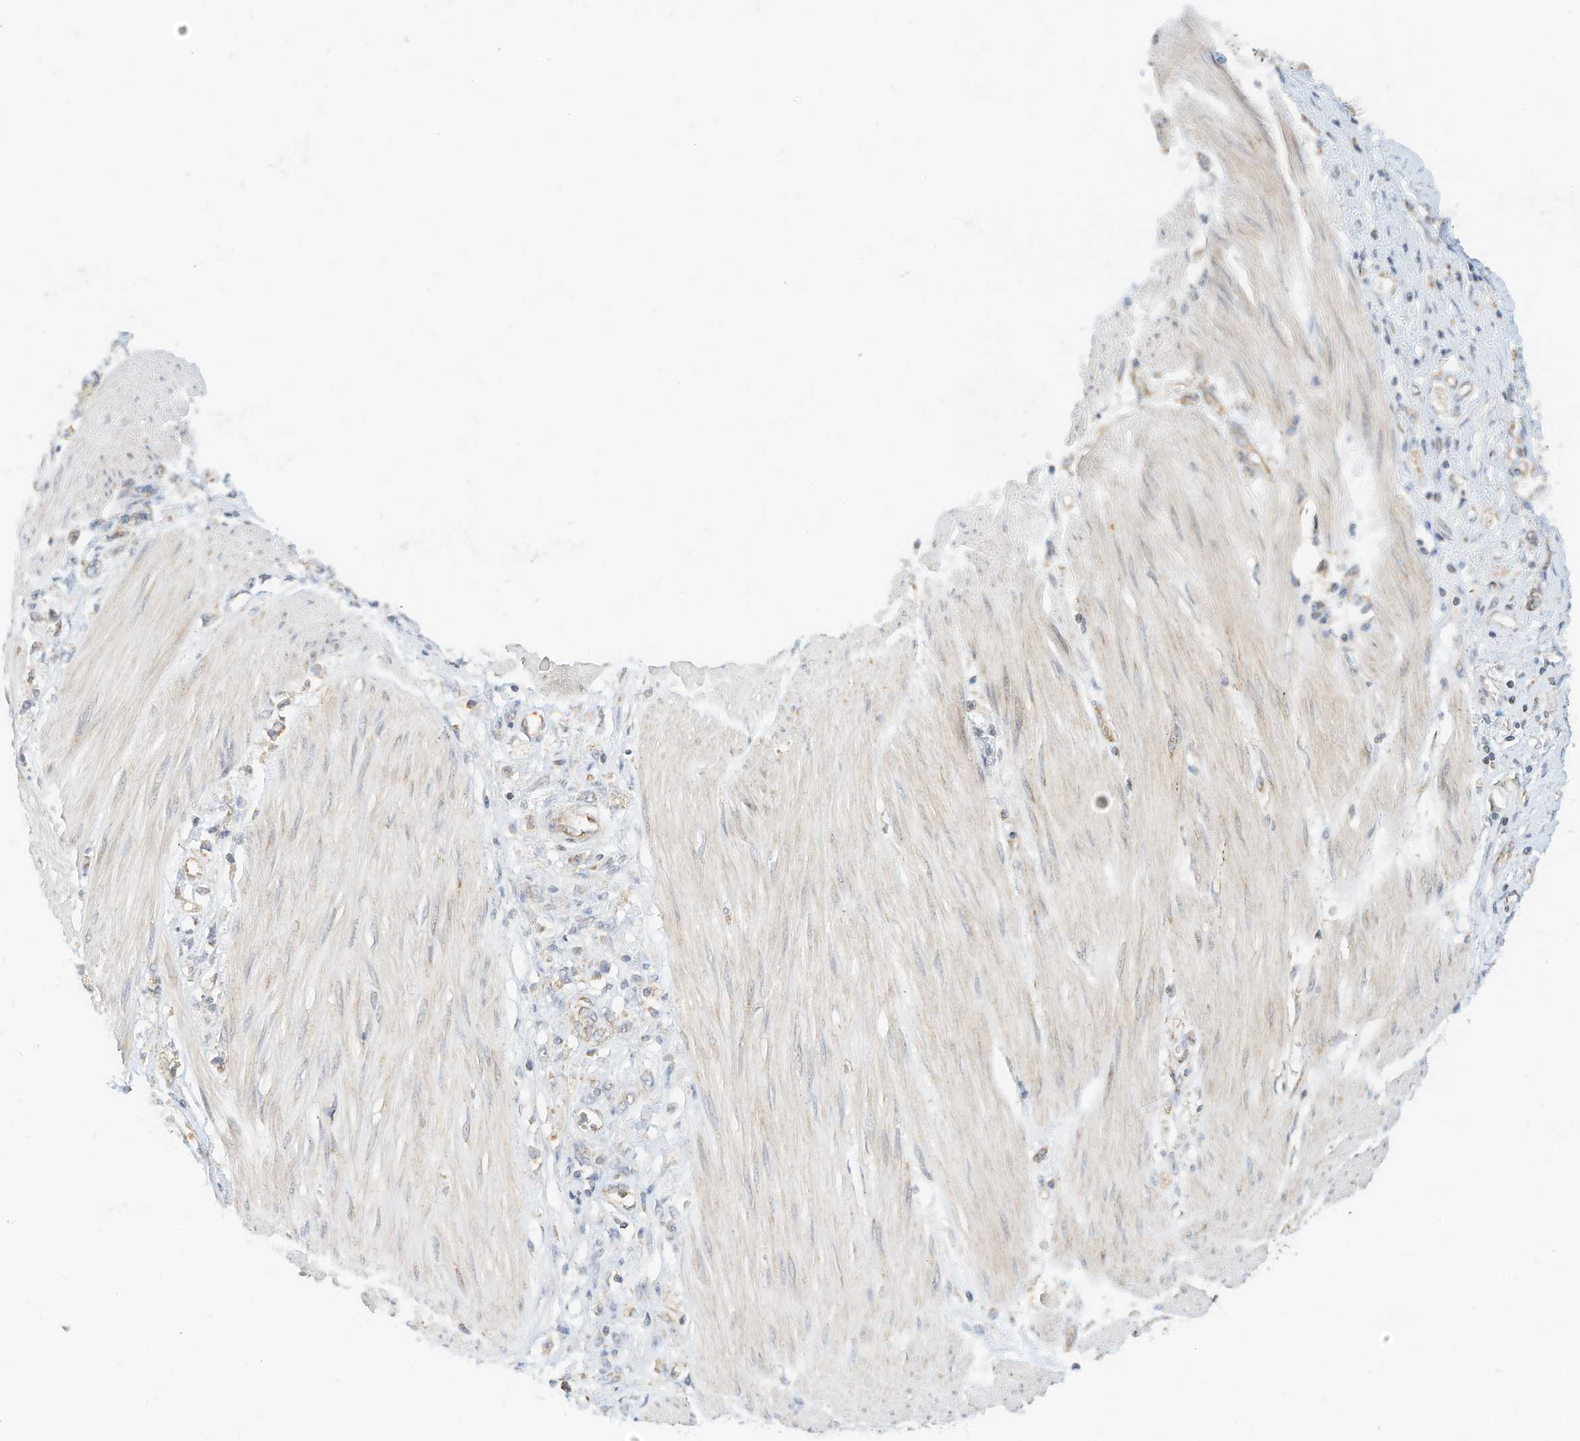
{"staining": {"intensity": "negative", "quantity": "none", "location": "none"}, "tissue": "stomach cancer", "cell_type": "Tumor cells", "image_type": "cancer", "snomed": [{"axis": "morphology", "description": "Adenocarcinoma, NOS"}, {"axis": "topography", "description": "Stomach"}], "caption": "An immunohistochemistry micrograph of stomach cancer (adenocarcinoma) is shown. There is no staining in tumor cells of stomach cancer (adenocarcinoma).", "gene": "METTL6", "patient": {"sex": "female", "age": 76}}